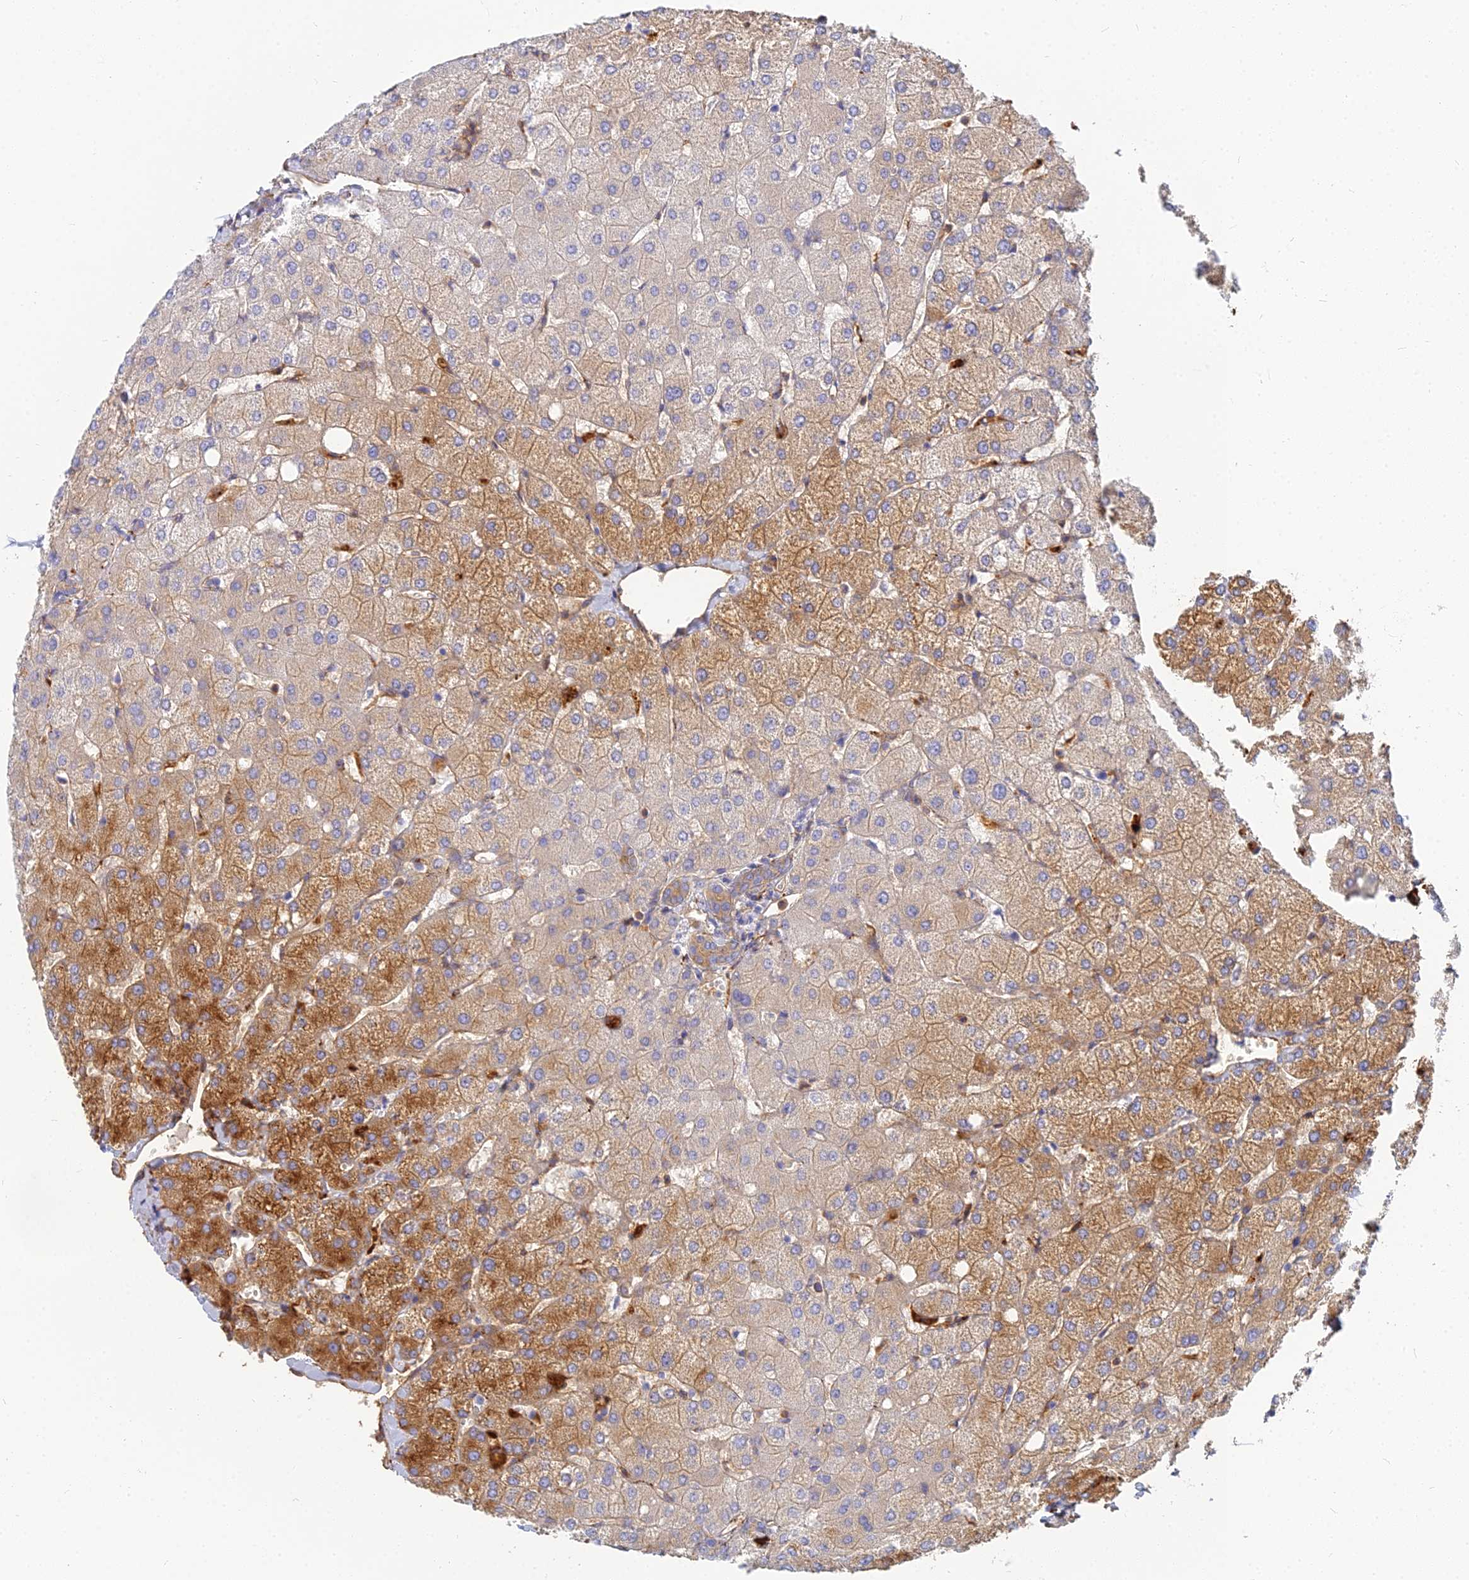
{"staining": {"intensity": "weak", "quantity": "25%-75%", "location": "cytoplasmic/membranous"}, "tissue": "liver", "cell_type": "Cholangiocytes", "image_type": "normal", "snomed": [{"axis": "morphology", "description": "Normal tissue, NOS"}, {"axis": "topography", "description": "Liver"}], "caption": "This is a histology image of IHC staining of normal liver, which shows weak expression in the cytoplasmic/membranous of cholangiocytes.", "gene": "VAT1", "patient": {"sex": "female", "age": 54}}